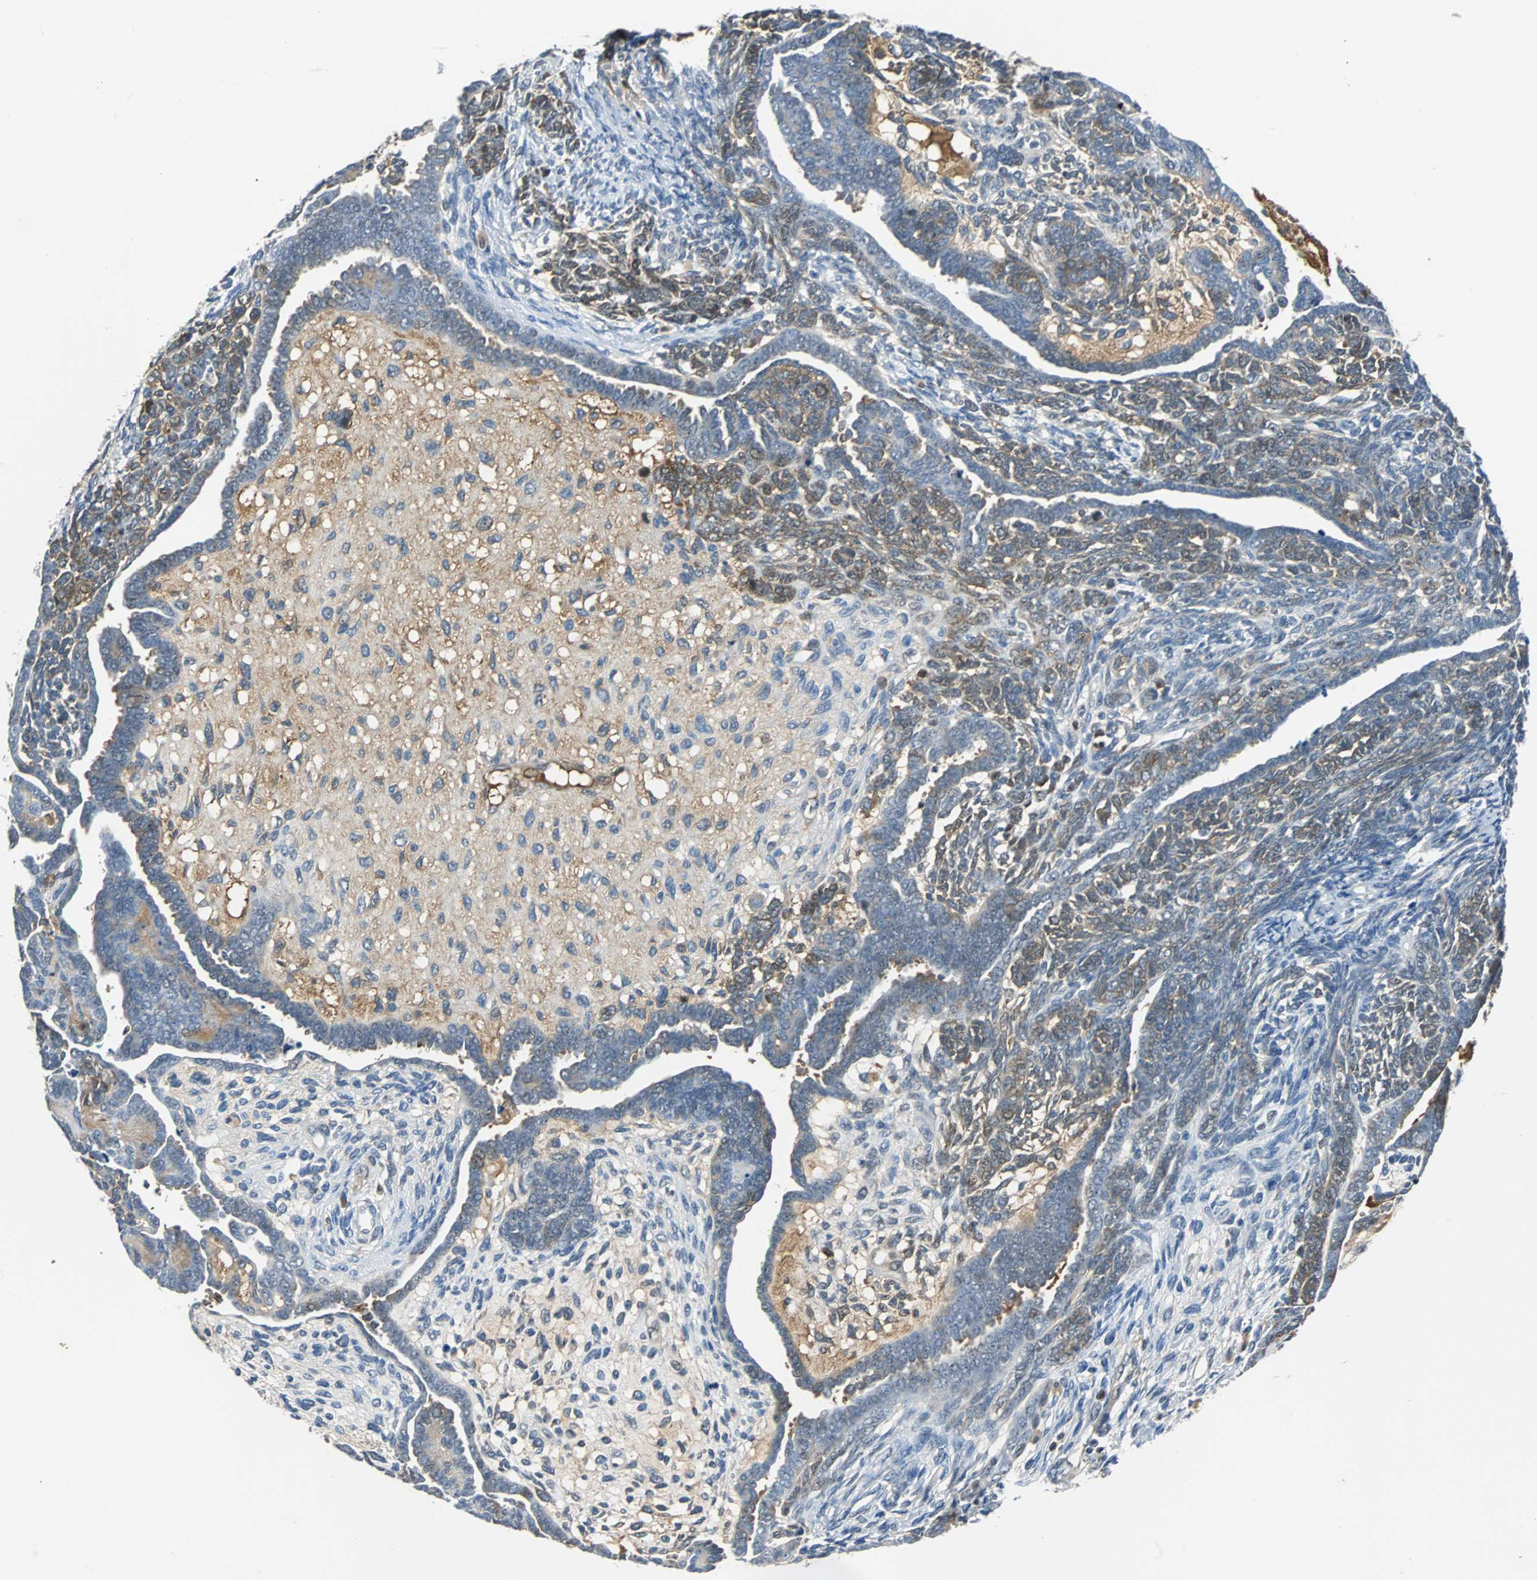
{"staining": {"intensity": "moderate", "quantity": "25%-75%", "location": "cytoplasmic/membranous"}, "tissue": "endometrial cancer", "cell_type": "Tumor cells", "image_type": "cancer", "snomed": [{"axis": "morphology", "description": "Neoplasm, malignant, NOS"}, {"axis": "topography", "description": "Endometrium"}], "caption": "Protein expression analysis of endometrial cancer (neoplasm (malignant)) demonstrates moderate cytoplasmic/membranous staining in approximately 25%-75% of tumor cells. (DAB (3,3'-diaminobenzidine) = brown stain, brightfield microscopy at high magnification).", "gene": "FHL2", "patient": {"sex": "female", "age": 74}}